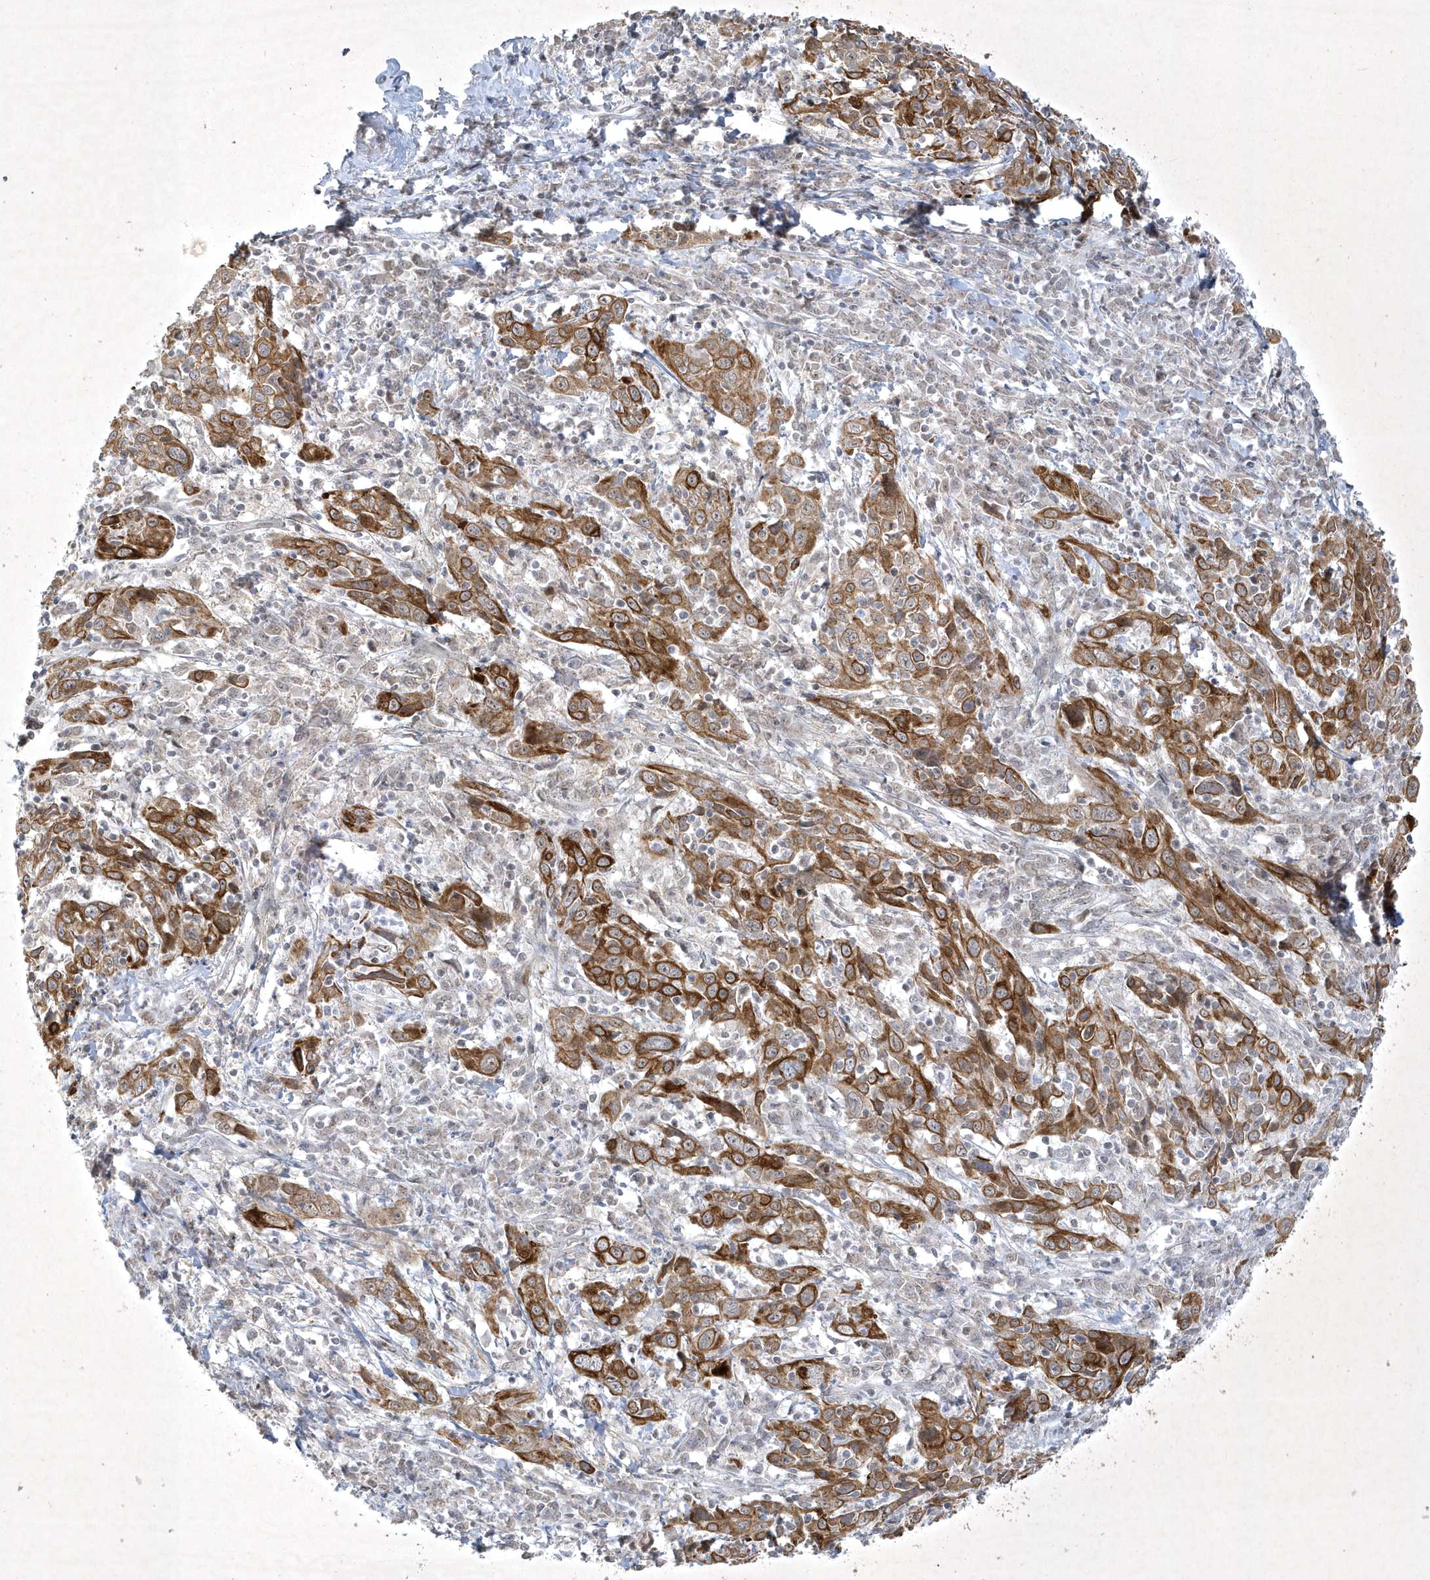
{"staining": {"intensity": "strong", "quantity": ">75%", "location": "cytoplasmic/membranous"}, "tissue": "cervical cancer", "cell_type": "Tumor cells", "image_type": "cancer", "snomed": [{"axis": "morphology", "description": "Squamous cell carcinoma, NOS"}, {"axis": "topography", "description": "Cervix"}], "caption": "Protein expression analysis of cervical squamous cell carcinoma displays strong cytoplasmic/membranous positivity in about >75% of tumor cells.", "gene": "ZBTB9", "patient": {"sex": "female", "age": 46}}